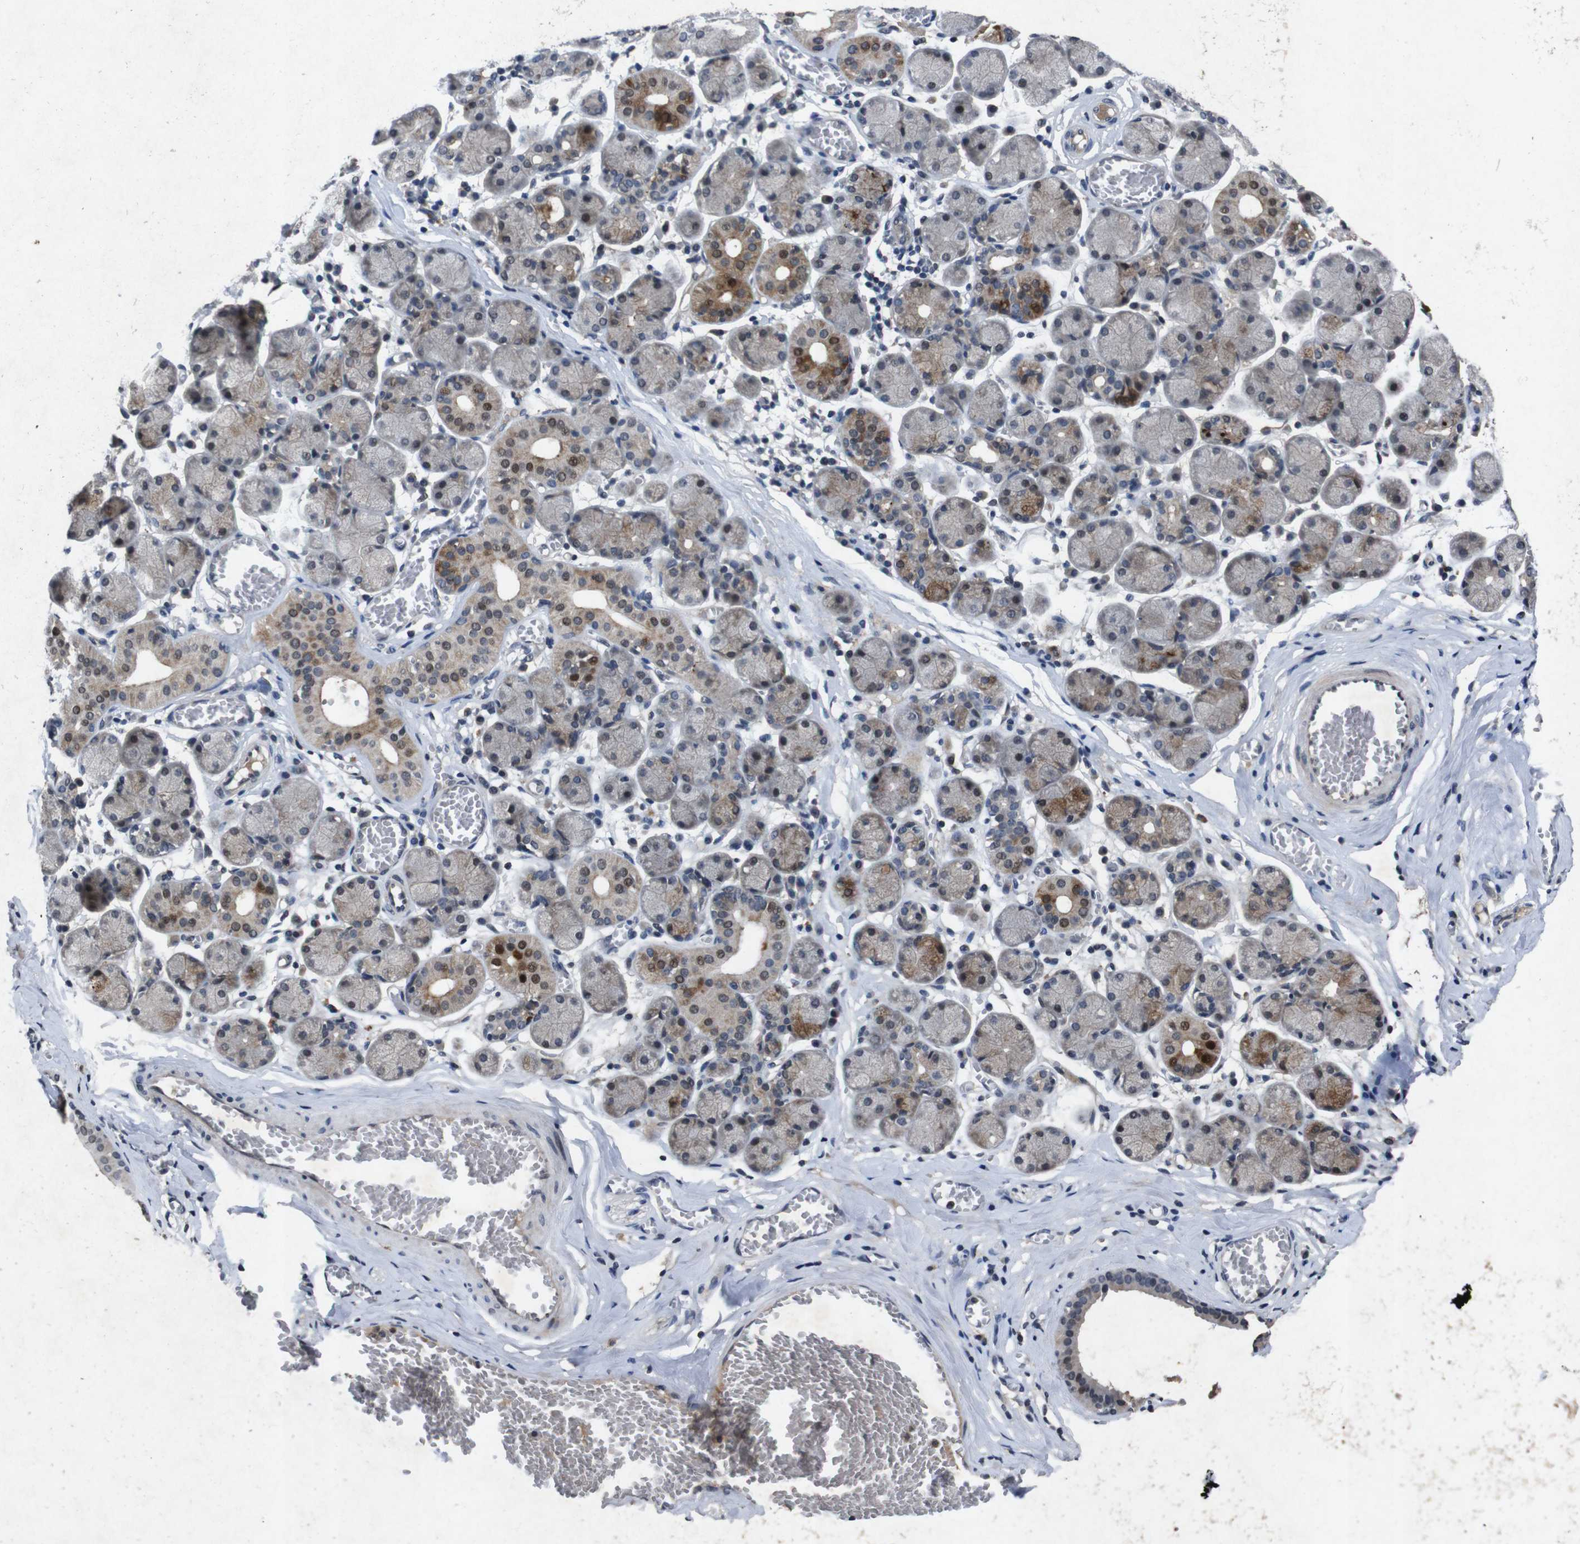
{"staining": {"intensity": "moderate", "quantity": "25%-75%", "location": "cytoplasmic/membranous,nuclear"}, "tissue": "salivary gland", "cell_type": "Glandular cells", "image_type": "normal", "snomed": [{"axis": "morphology", "description": "Normal tissue, NOS"}, {"axis": "topography", "description": "Salivary gland"}], "caption": "Immunohistochemical staining of unremarkable salivary gland demonstrates moderate cytoplasmic/membranous,nuclear protein positivity in approximately 25%-75% of glandular cells. (Stains: DAB (3,3'-diaminobenzidine) in brown, nuclei in blue, Microscopy: brightfield microscopy at high magnification).", "gene": "AKT3", "patient": {"sex": "female", "age": 24}}